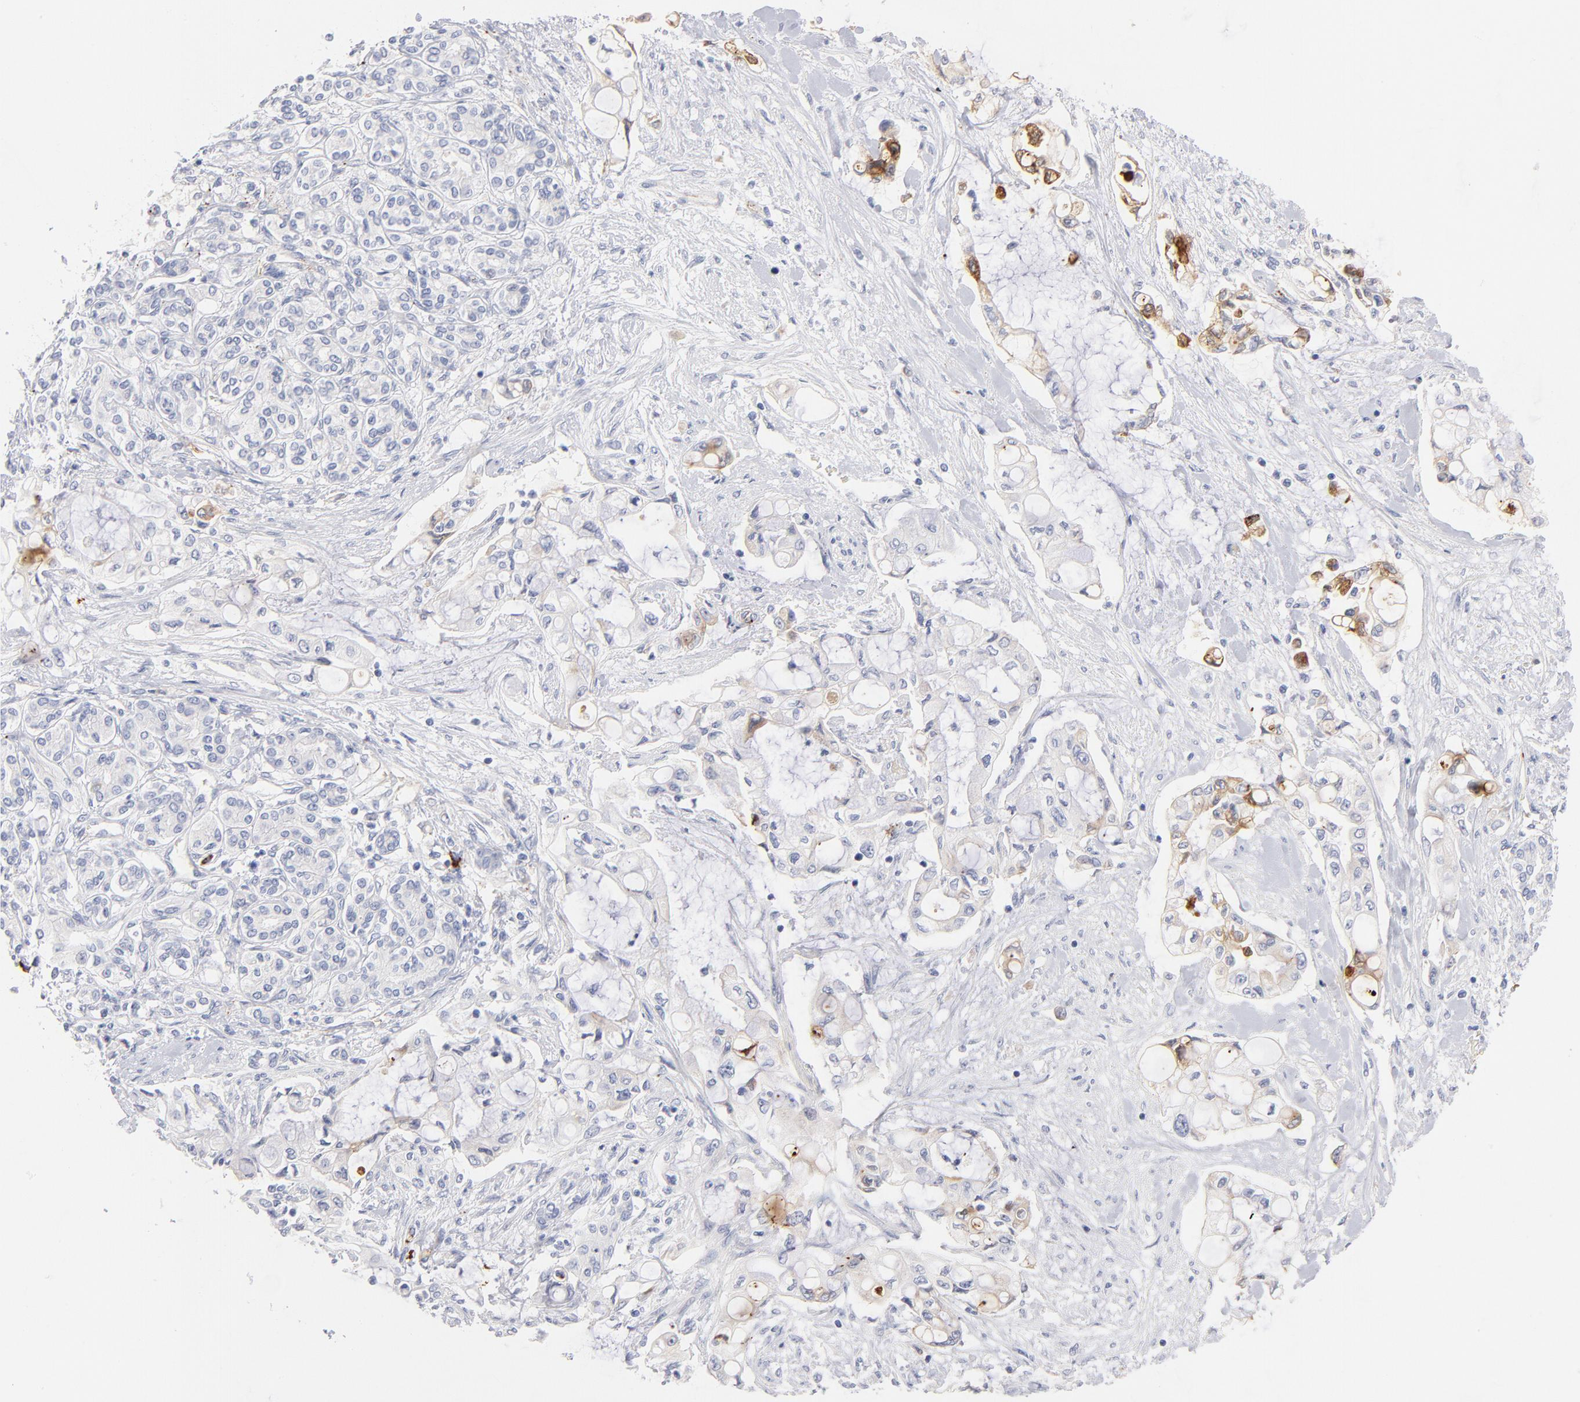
{"staining": {"intensity": "negative", "quantity": "none", "location": "none"}, "tissue": "pancreatic cancer", "cell_type": "Tumor cells", "image_type": "cancer", "snomed": [{"axis": "morphology", "description": "Adenocarcinoma, NOS"}, {"axis": "topography", "description": "Pancreas"}], "caption": "A histopathology image of pancreatic cancer stained for a protein displays no brown staining in tumor cells.", "gene": "PLAT", "patient": {"sex": "female", "age": 70}}